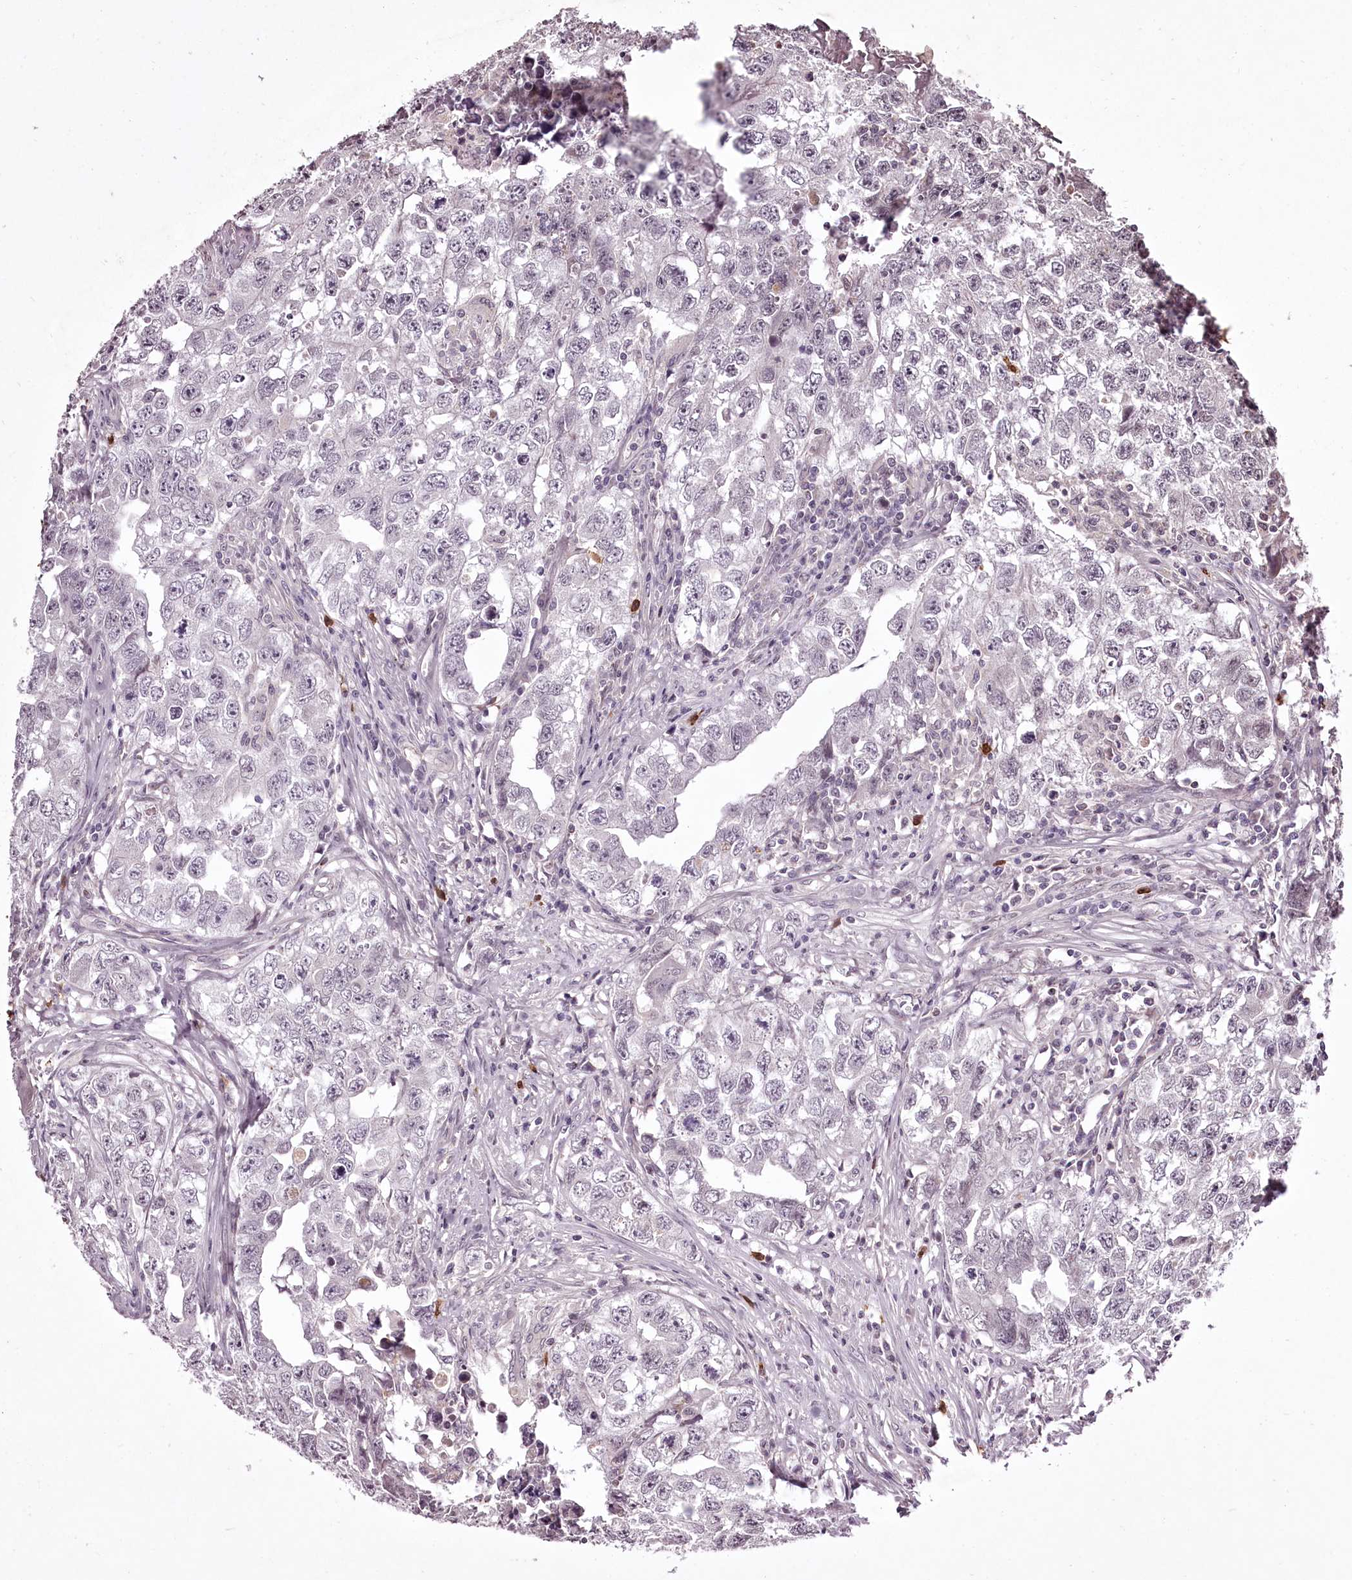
{"staining": {"intensity": "weak", "quantity": "25%-75%", "location": "nuclear"}, "tissue": "testis cancer", "cell_type": "Tumor cells", "image_type": "cancer", "snomed": [{"axis": "morphology", "description": "Seminoma, NOS"}, {"axis": "morphology", "description": "Carcinoma, Embryonal, NOS"}, {"axis": "topography", "description": "Testis"}], "caption": "Immunohistochemical staining of testis cancer (seminoma) shows low levels of weak nuclear protein expression in about 25%-75% of tumor cells.", "gene": "ADRA1D", "patient": {"sex": "male", "age": 43}}